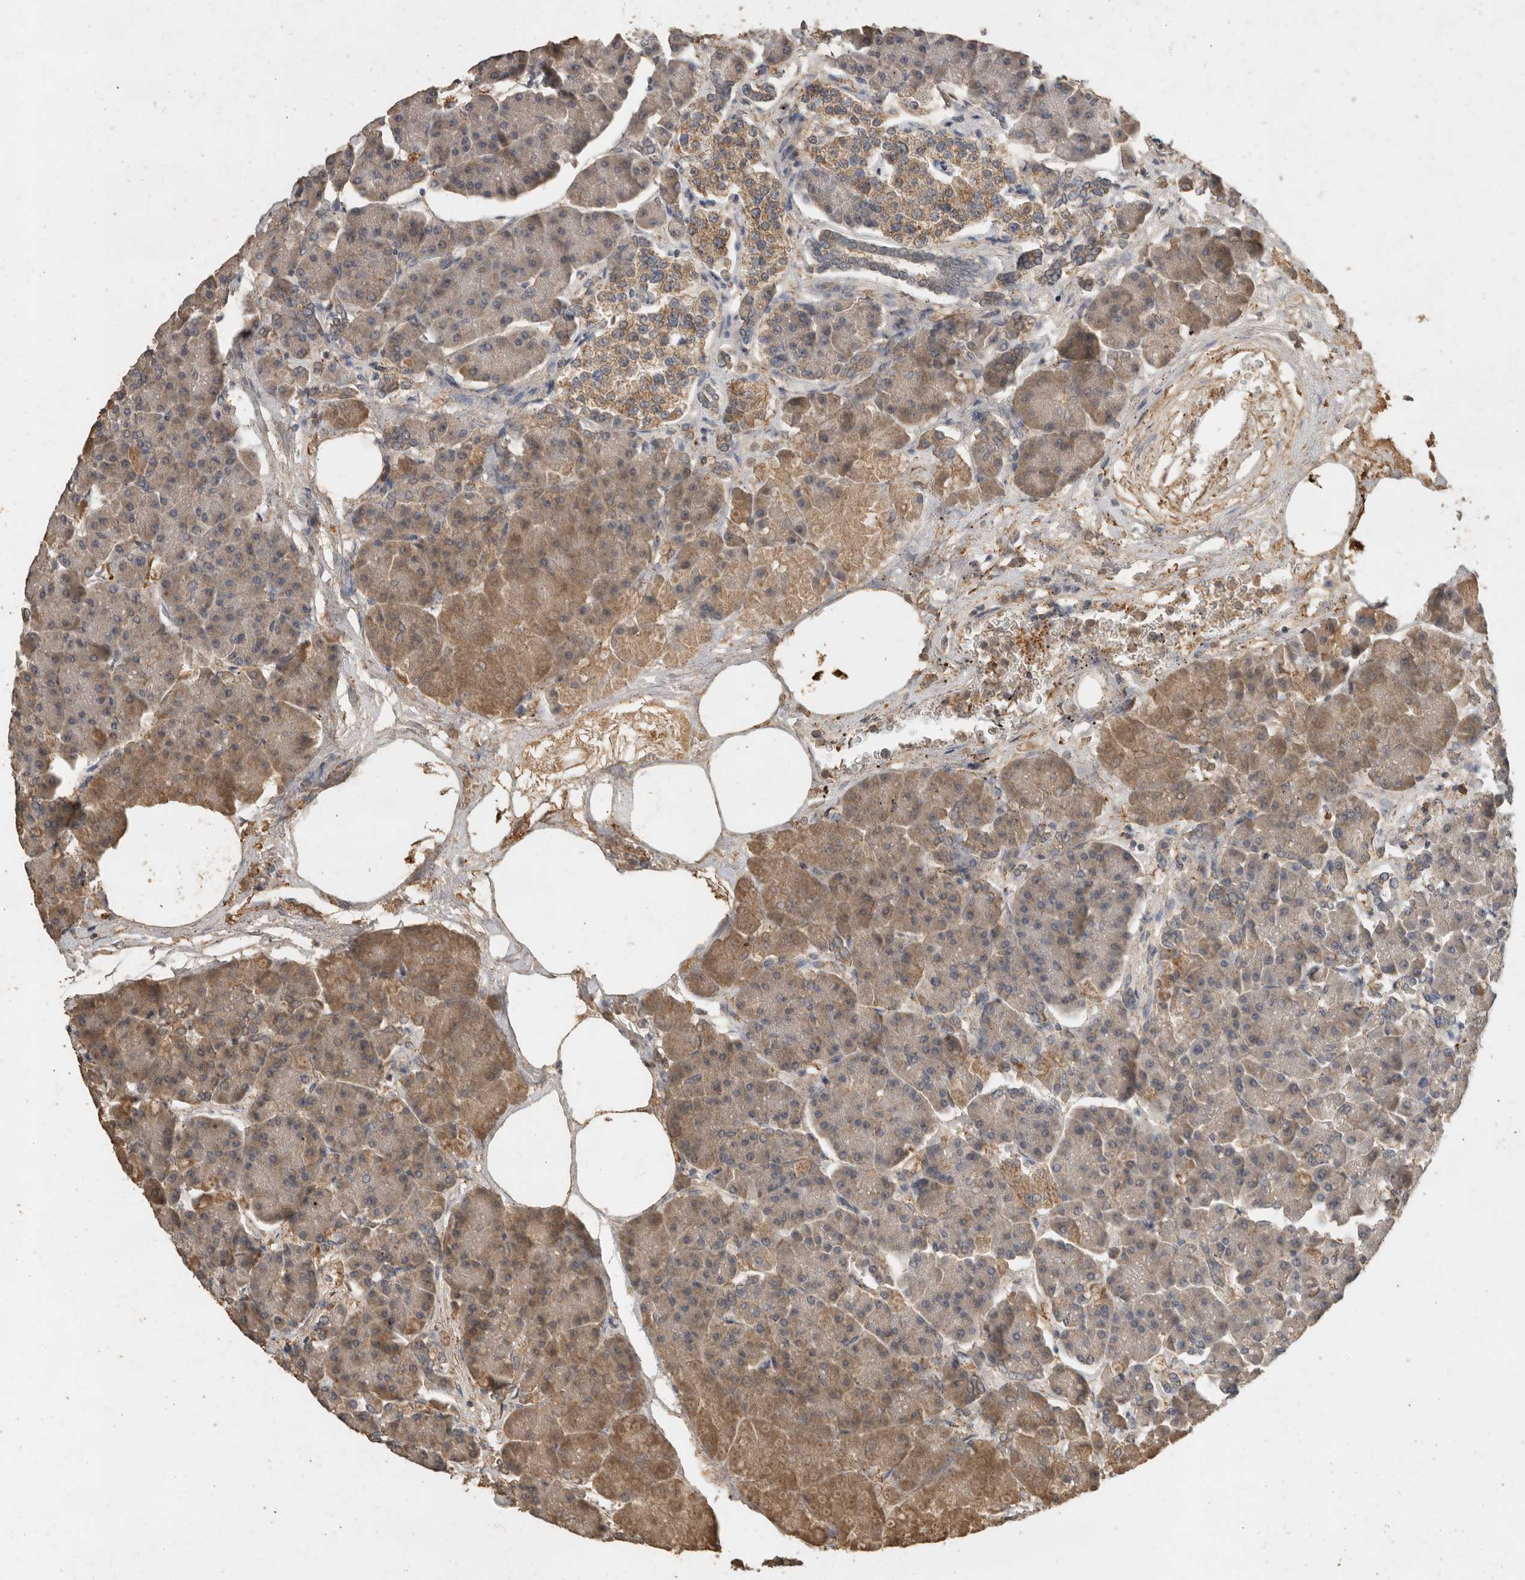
{"staining": {"intensity": "weak", "quantity": "25%-75%", "location": "cytoplasmic/membranous"}, "tissue": "pancreas", "cell_type": "Exocrine glandular cells", "image_type": "normal", "snomed": [{"axis": "morphology", "description": "Normal tissue, NOS"}, {"axis": "topography", "description": "Pancreas"}], "caption": "Immunohistochemical staining of benign pancreas displays 25%-75% levels of weak cytoplasmic/membranous protein staining in about 25%-75% of exocrine glandular cells.", "gene": "CTF1", "patient": {"sex": "female", "age": 70}}